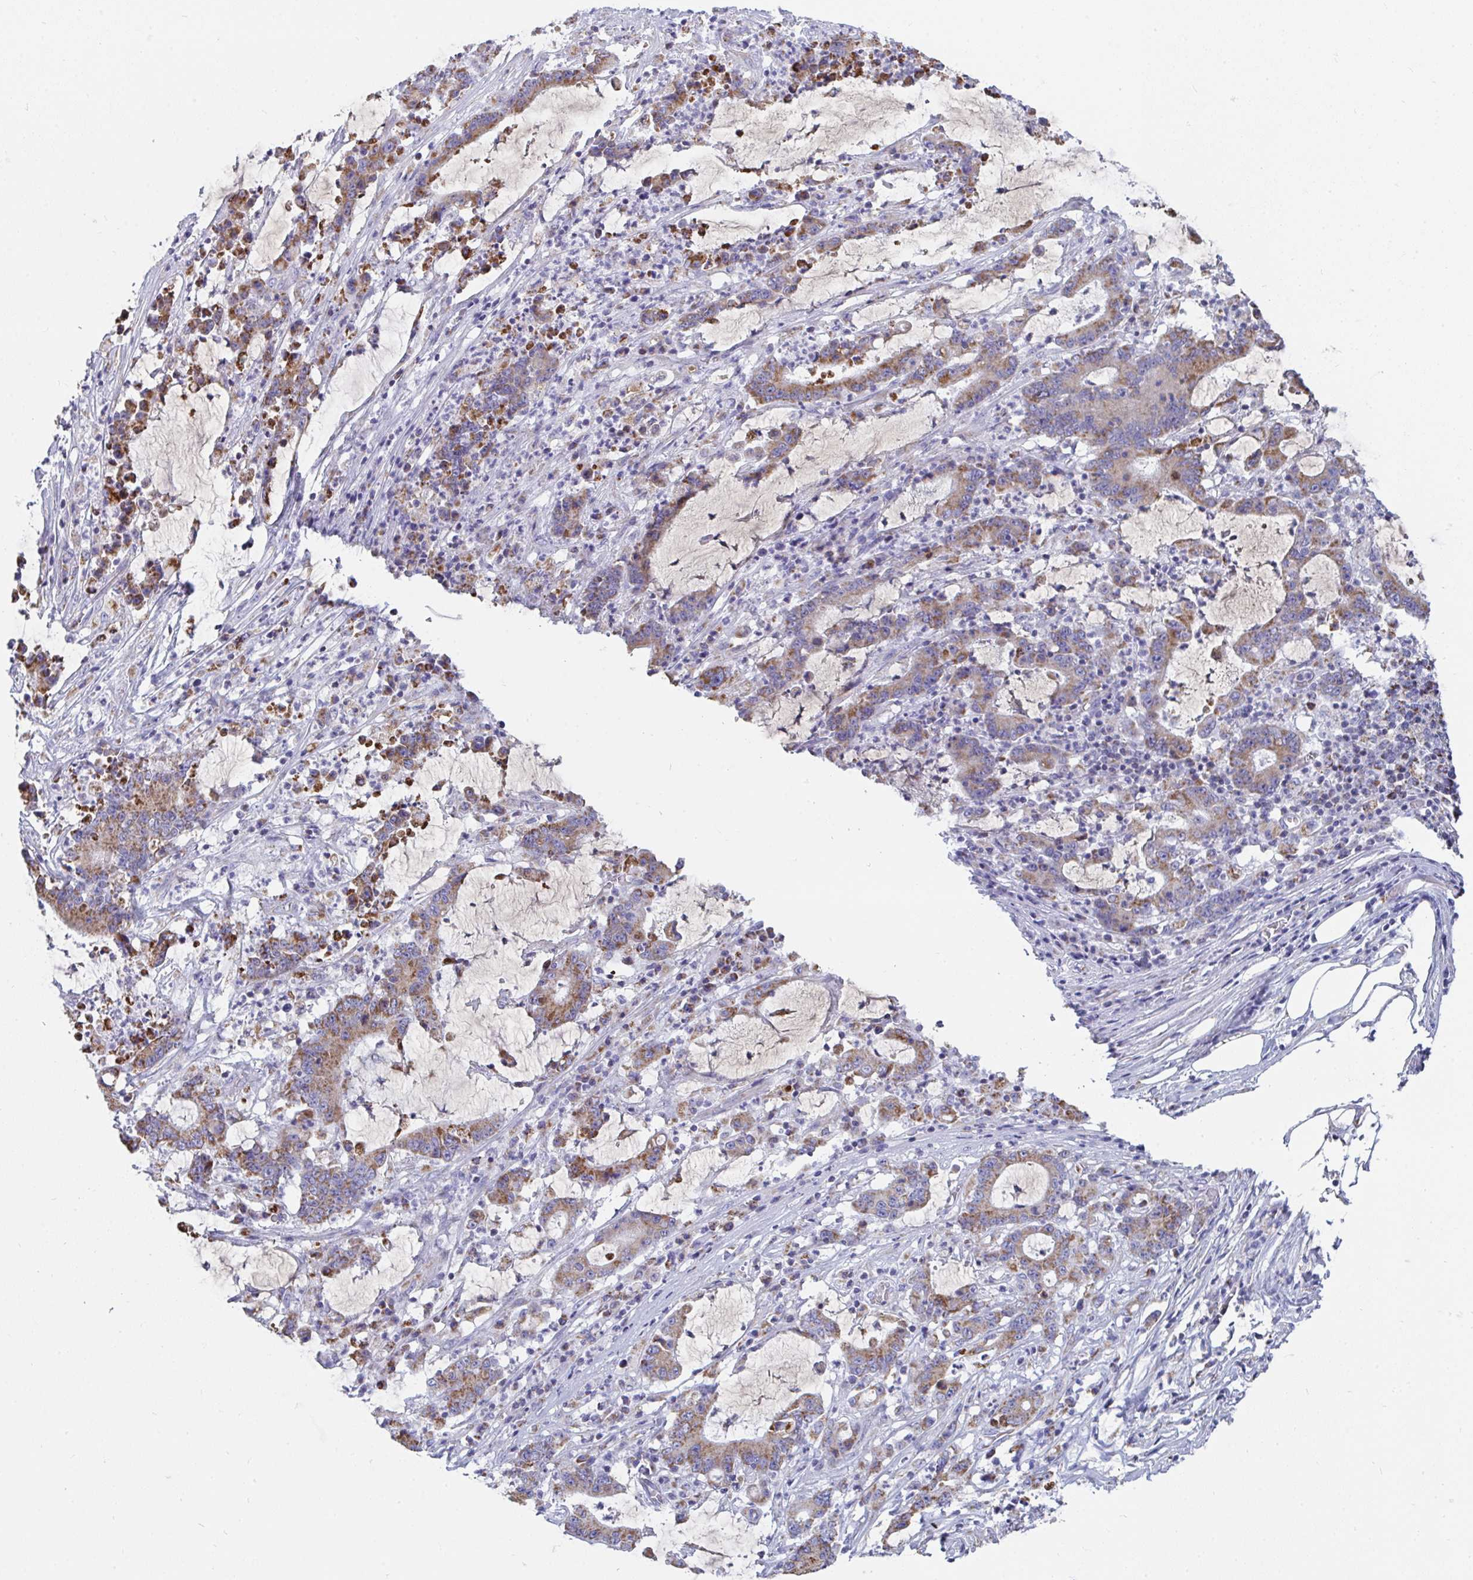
{"staining": {"intensity": "moderate", "quantity": ">75%", "location": "cytoplasmic/membranous"}, "tissue": "stomach cancer", "cell_type": "Tumor cells", "image_type": "cancer", "snomed": [{"axis": "morphology", "description": "Adenocarcinoma, NOS"}, {"axis": "topography", "description": "Stomach, upper"}], "caption": "This image exhibits immunohistochemistry staining of human stomach cancer, with medium moderate cytoplasmic/membranous positivity in approximately >75% of tumor cells.", "gene": "AIFM1", "patient": {"sex": "male", "age": 68}}